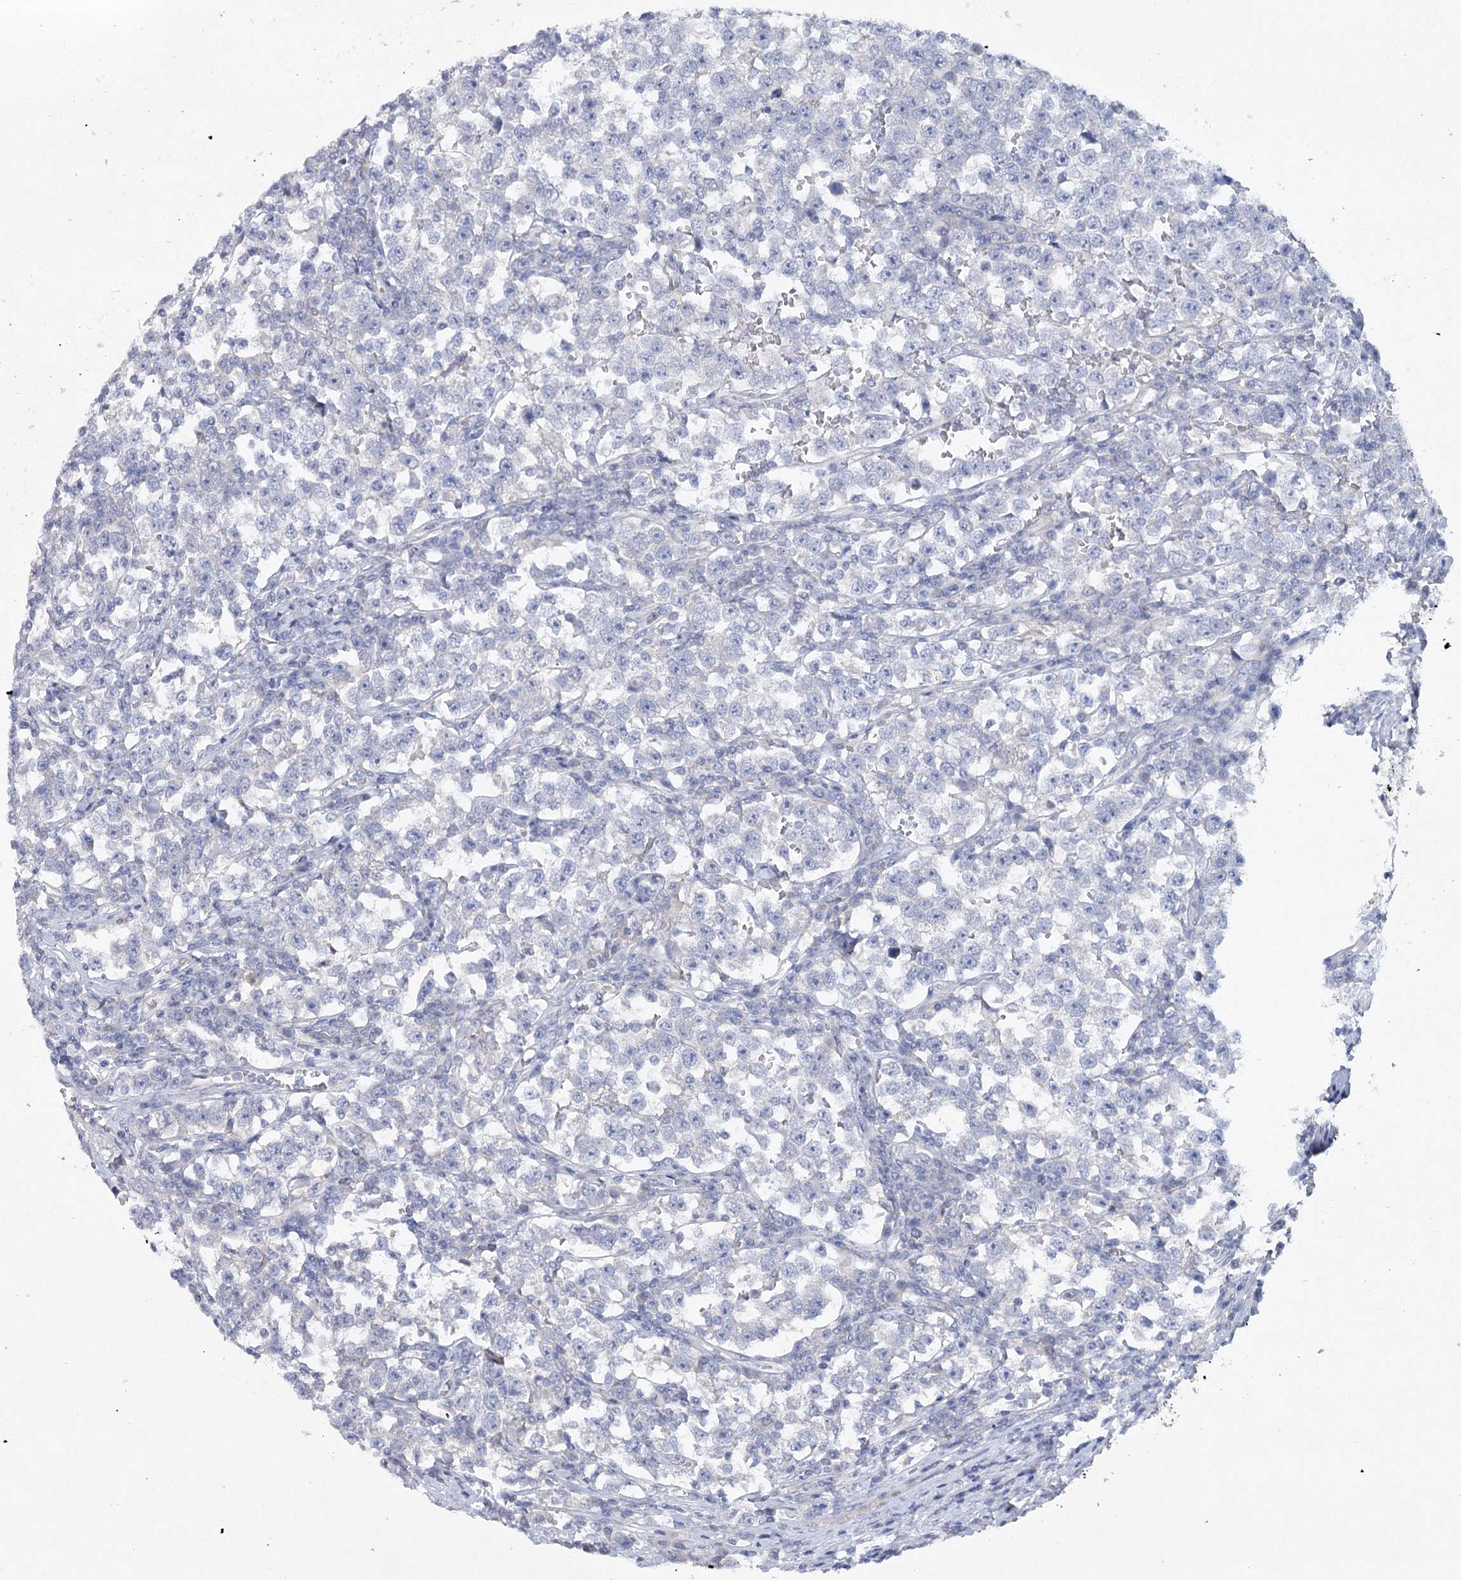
{"staining": {"intensity": "negative", "quantity": "none", "location": "none"}, "tissue": "testis cancer", "cell_type": "Tumor cells", "image_type": "cancer", "snomed": [{"axis": "morphology", "description": "Normal tissue, NOS"}, {"axis": "morphology", "description": "Seminoma, NOS"}, {"axis": "topography", "description": "Testis"}], "caption": "This micrograph is of testis seminoma stained with IHC to label a protein in brown with the nuclei are counter-stained blue. There is no expression in tumor cells.", "gene": "MAP3K13", "patient": {"sex": "male", "age": 43}}